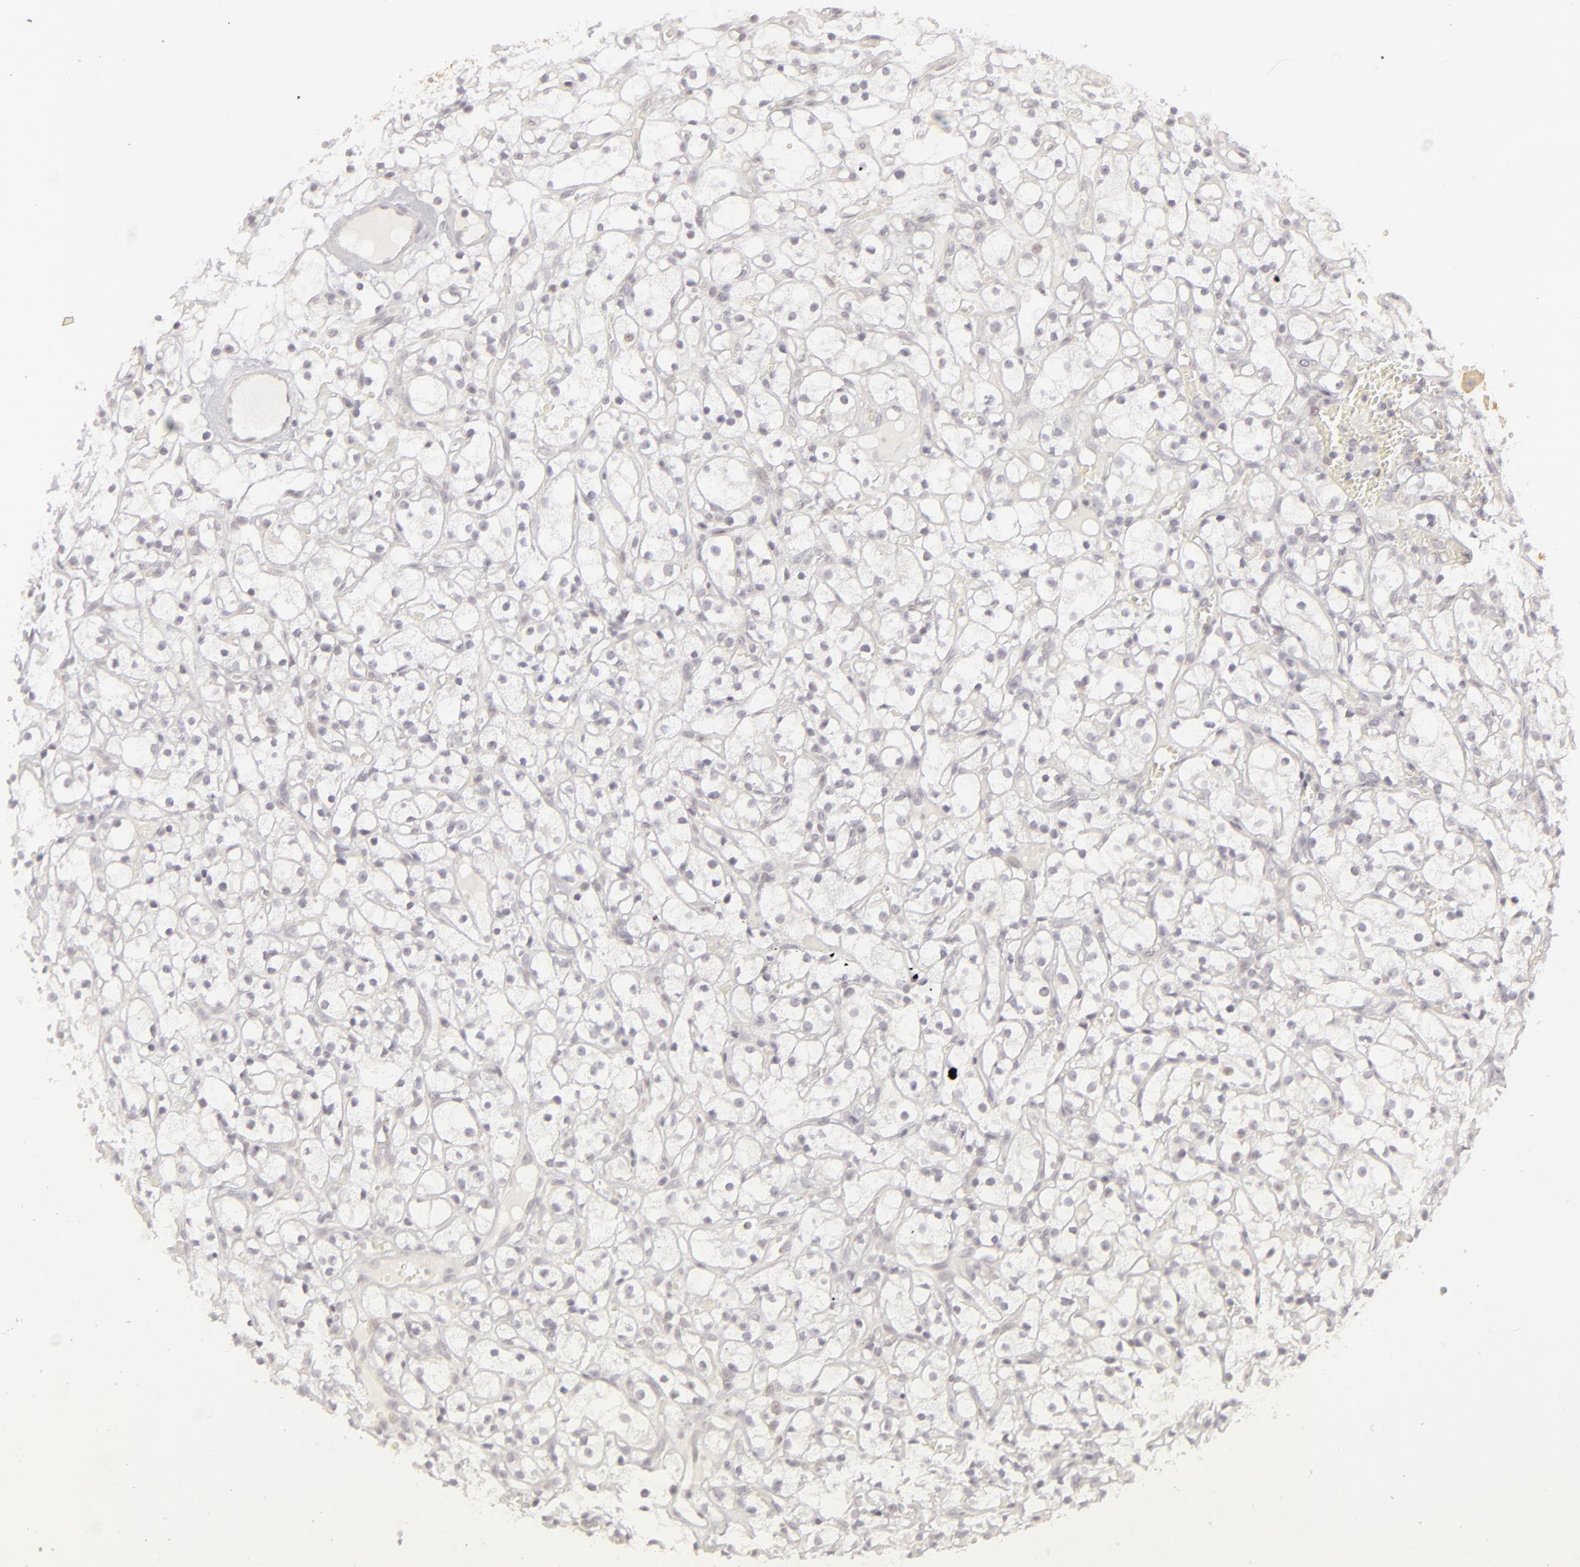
{"staining": {"intensity": "negative", "quantity": "none", "location": "none"}, "tissue": "renal cancer", "cell_type": "Tumor cells", "image_type": "cancer", "snomed": [{"axis": "morphology", "description": "Adenocarcinoma, NOS"}, {"axis": "topography", "description": "Kidney"}], "caption": "There is no significant expression in tumor cells of renal cancer.", "gene": "SIX1", "patient": {"sex": "male", "age": 61}}